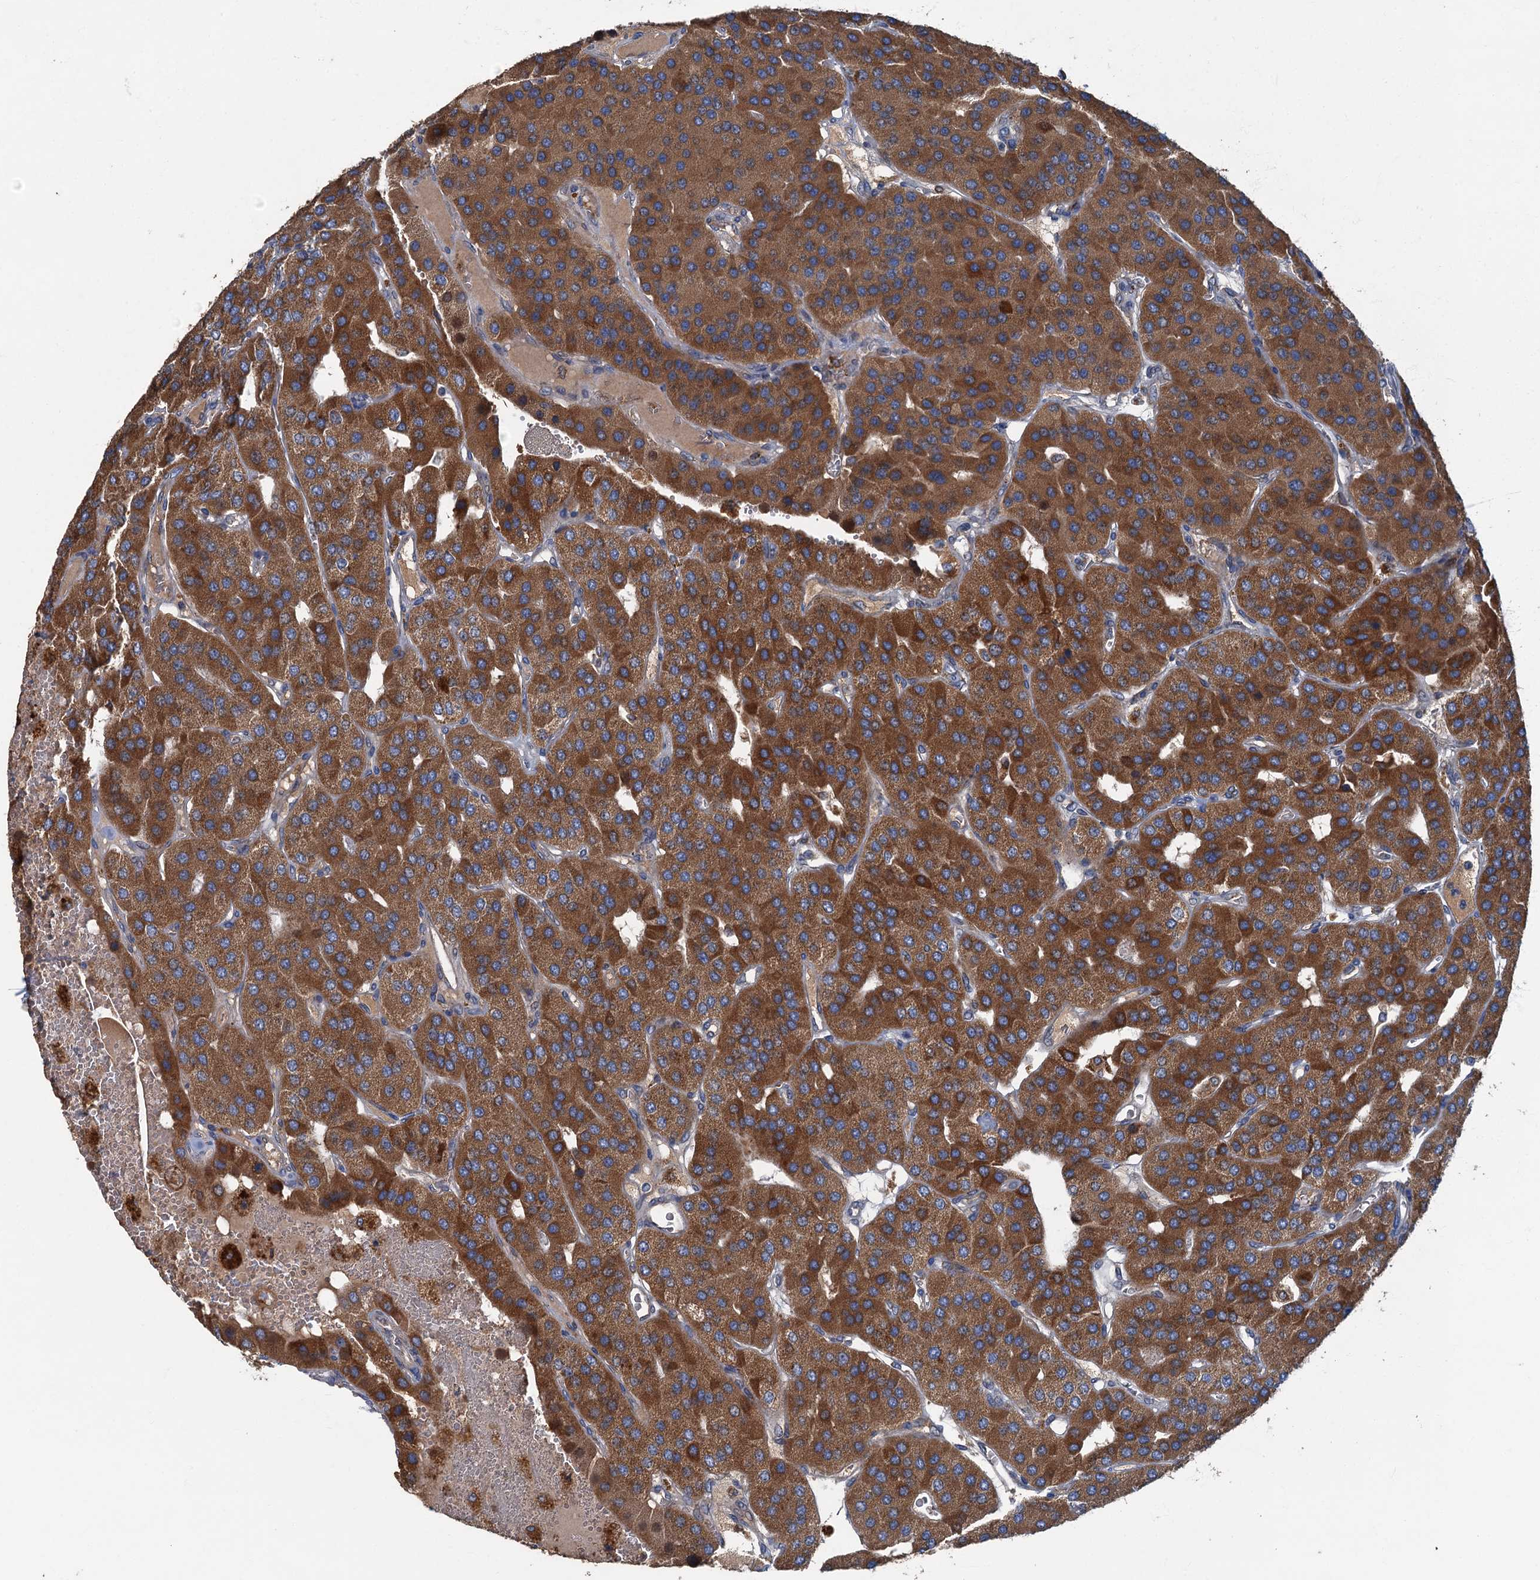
{"staining": {"intensity": "strong", "quantity": ">75%", "location": "cytoplasmic/membranous"}, "tissue": "parathyroid gland", "cell_type": "Glandular cells", "image_type": "normal", "snomed": [{"axis": "morphology", "description": "Normal tissue, NOS"}, {"axis": "morphology", "description": "Adenoma, NOS"}, {"axis": "topography", "description": "Parathyroid gland"}], "caption": "Immunohistochemical staining of unremarkable human parathyroid gland reveals strong cytoplasmic/membranous protein staining in about >75% of glandular cells.", "gene": "SPDYC", "patient": {"sex": "female", "age": 86}}